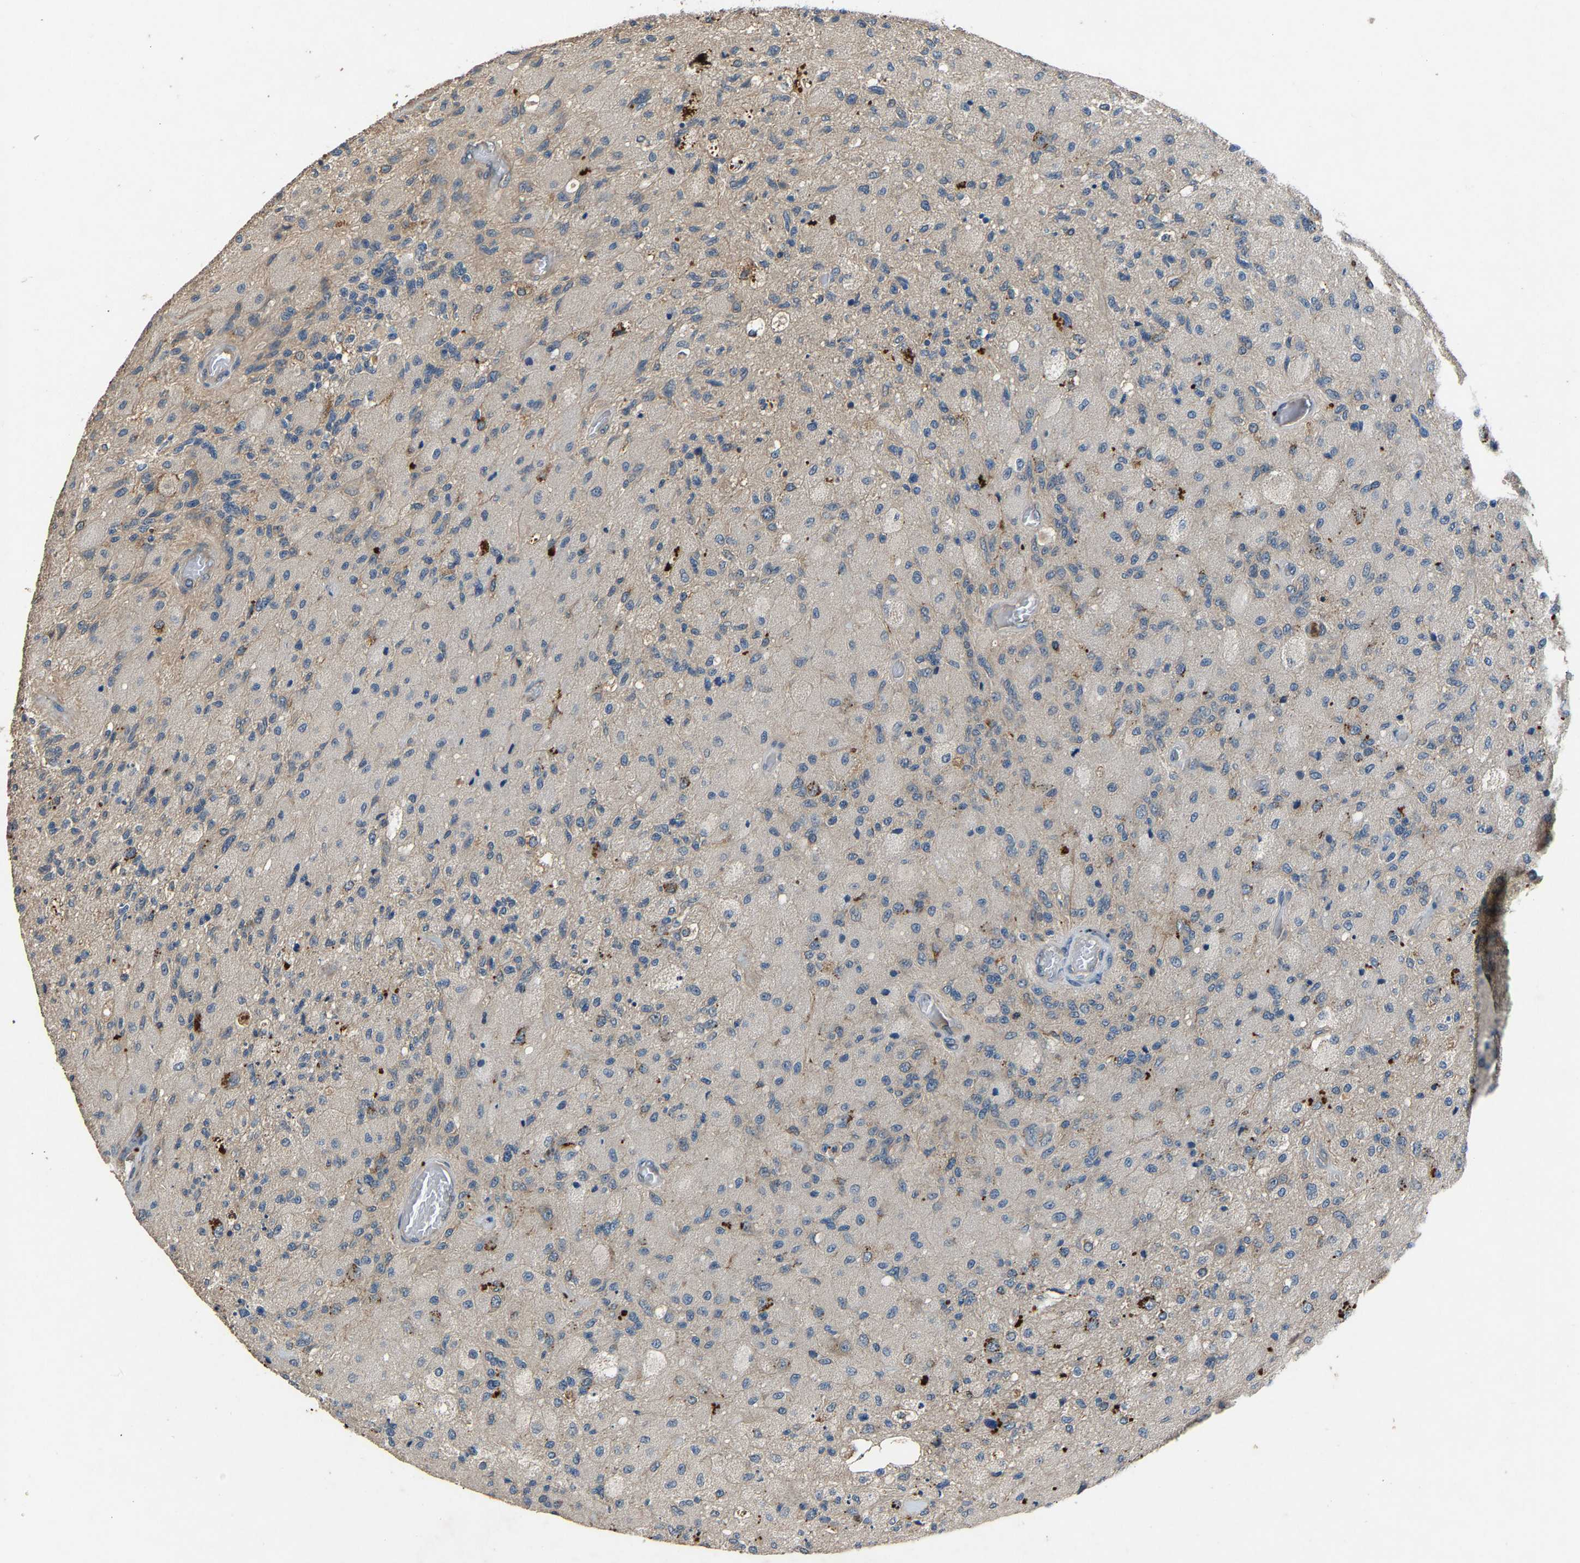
{"staining": {"intensity": "negative", "quantity": "none", "location": "none"}, "tissue": "glioma", "cell_type": "Tumor cells", "image_type": "cancer", "snomed": [{"axis": "morphology", "description": "Normal tissue, NOS"}, {"axis": "morphology", "description": "Glioma, malignant, High grade"}, {"axis": "topography", "description": "Cerebral cortex"}], "caption": "Immunohistochemistry photomicrograph of neoplastic tissue: glioma stained with DAB (3,3'-diaminobenzidine) demonstrates no significant protein expression in tumor cells.", "gene": "PPID", "patient": {"sex": "male", "age": 77}}